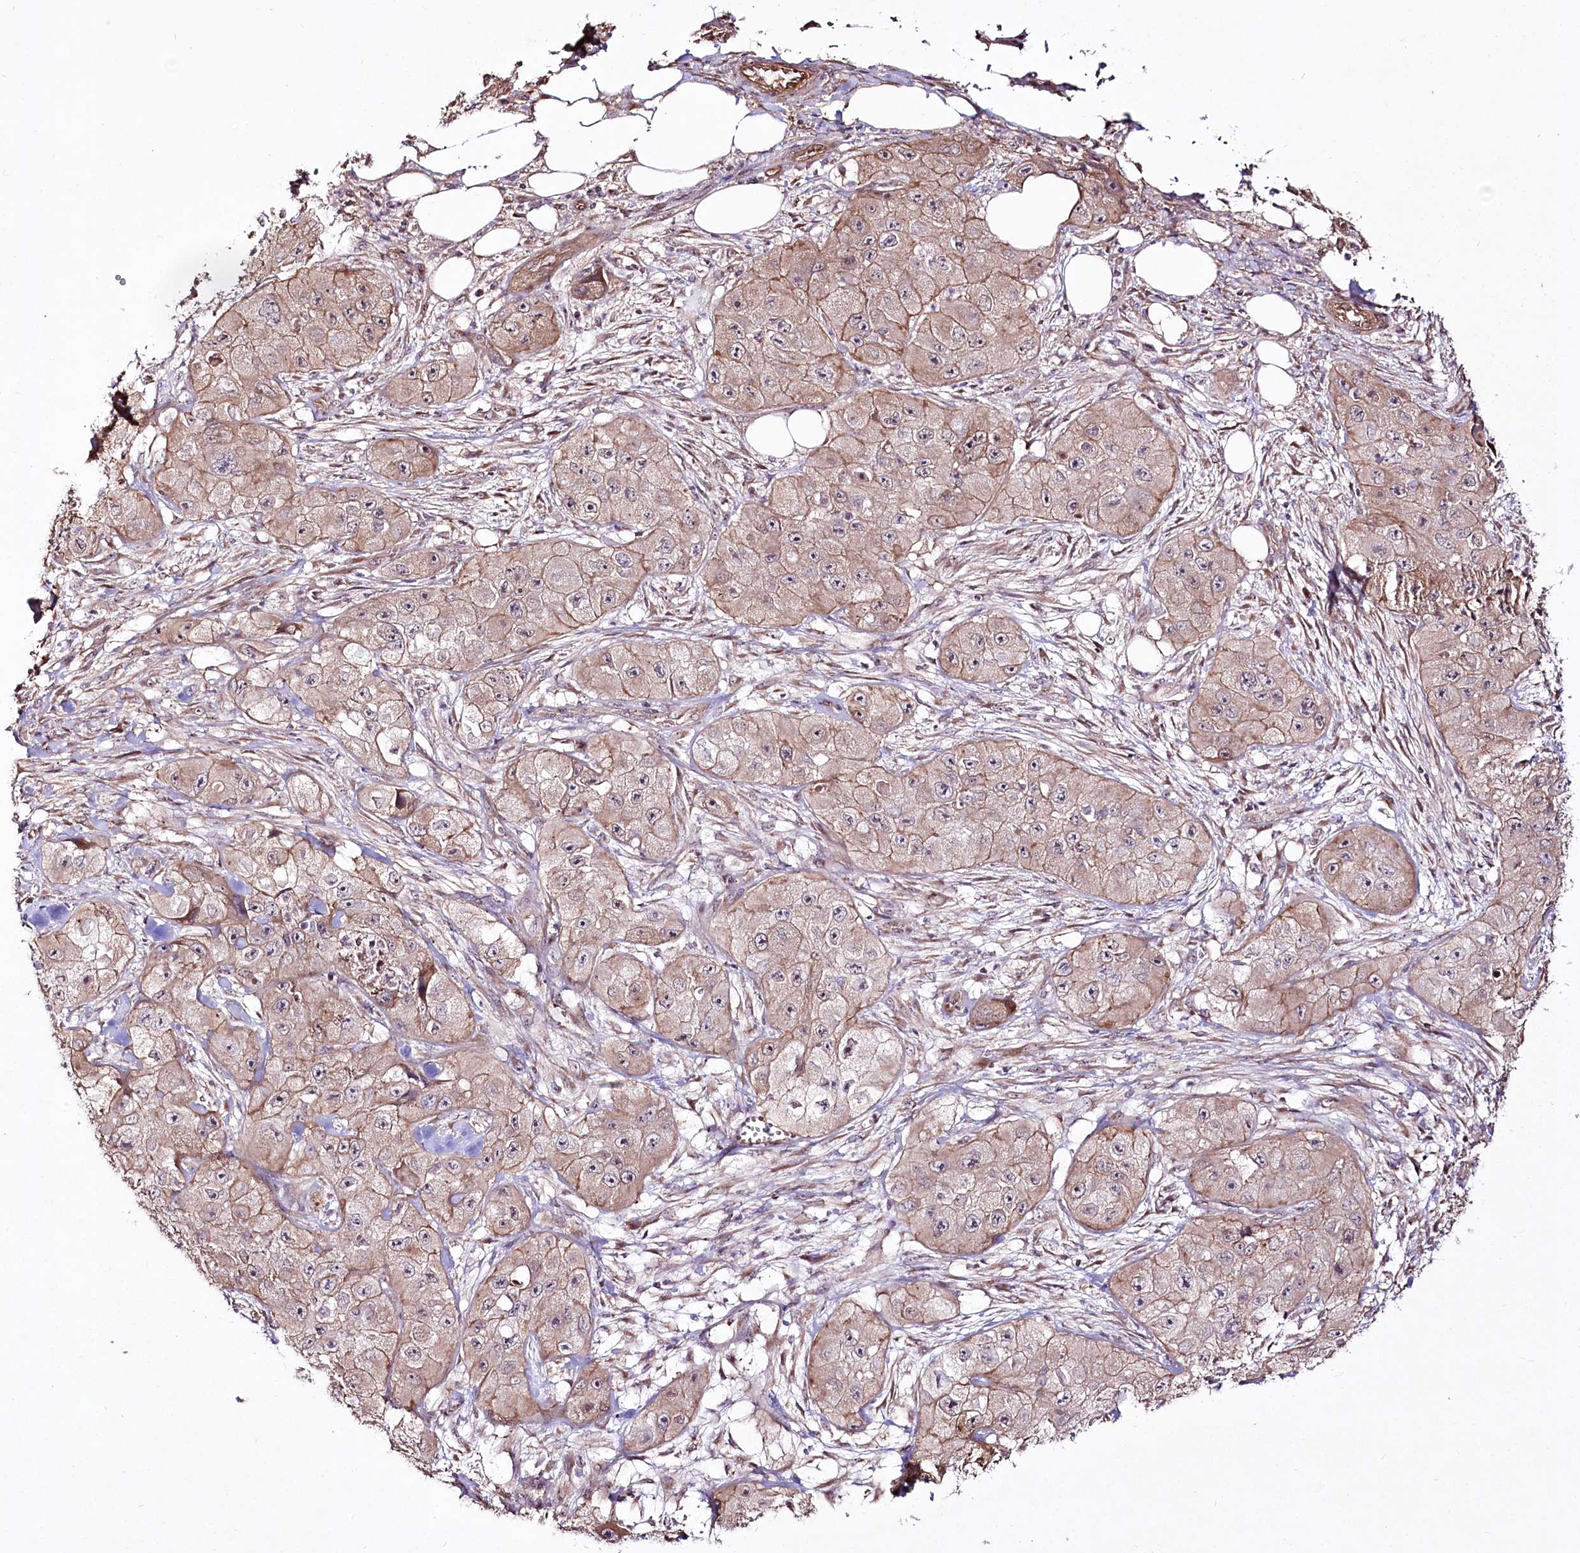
{"staining": {"intensity": "moderate", "quantity": ">75%", "location": "cytoplasmic/membranous"}, "tissue": "skin cancer", "cell_type": "Tumor cells", "image_type": "cancer", "snomed": [{"axis": "morphology", "description": "Squamous cell carcinoma, NOS"}, {"axis": "topography", "description": "Skin"}, {"axis": "topography", "description": "Subcutis"}], "caption": "IHC image of skin cancer stained for a protein (brown), which shows medium levels of moderate cytoplasmic/membranous positivity in approximately >75% of tumor cells.", "gene": "REXO2", "patient": {"sex": "male", "age": 73}}